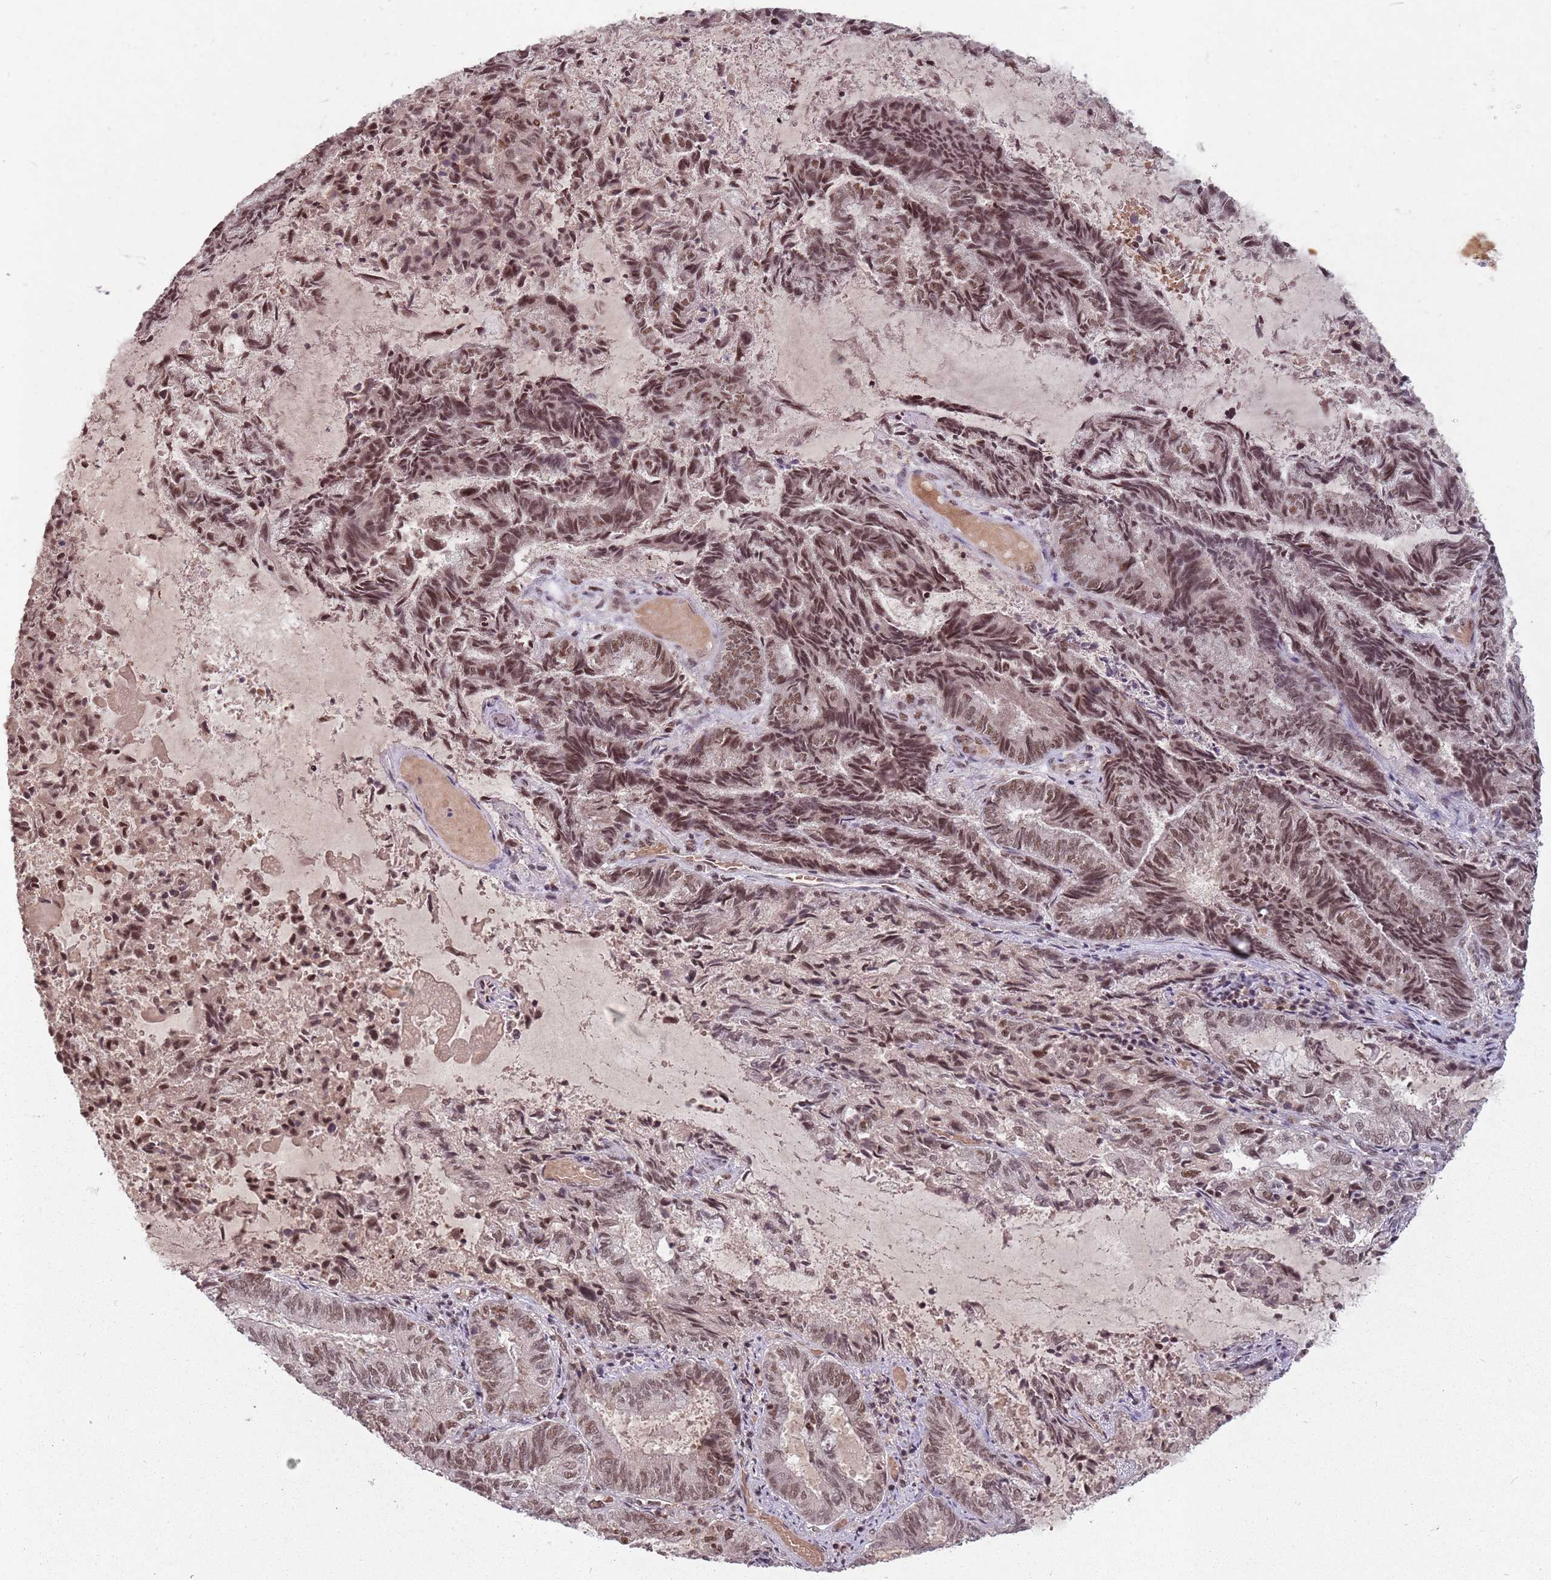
{"staining": {"intensity": "moderate", "quantity": ">75%", "location": "nuclear"}, "tissue": "endometrial cancer", "cell_type": "Tumor cells", "image_type": "cancer", "snomed": [{"axis": "morphology", "description": "Adenocarcinoma, NOS"}, {"axis": "topography", "description": "Endometrium"}], "caption": "Moderate nuclear positivity for a protein is identified in approximately >75% of tumor cells of endometrial cancer (adenocarcinoma) using IHC.", "gene": "NCBP1", "patient": {"sex": "female", "age": 80}}